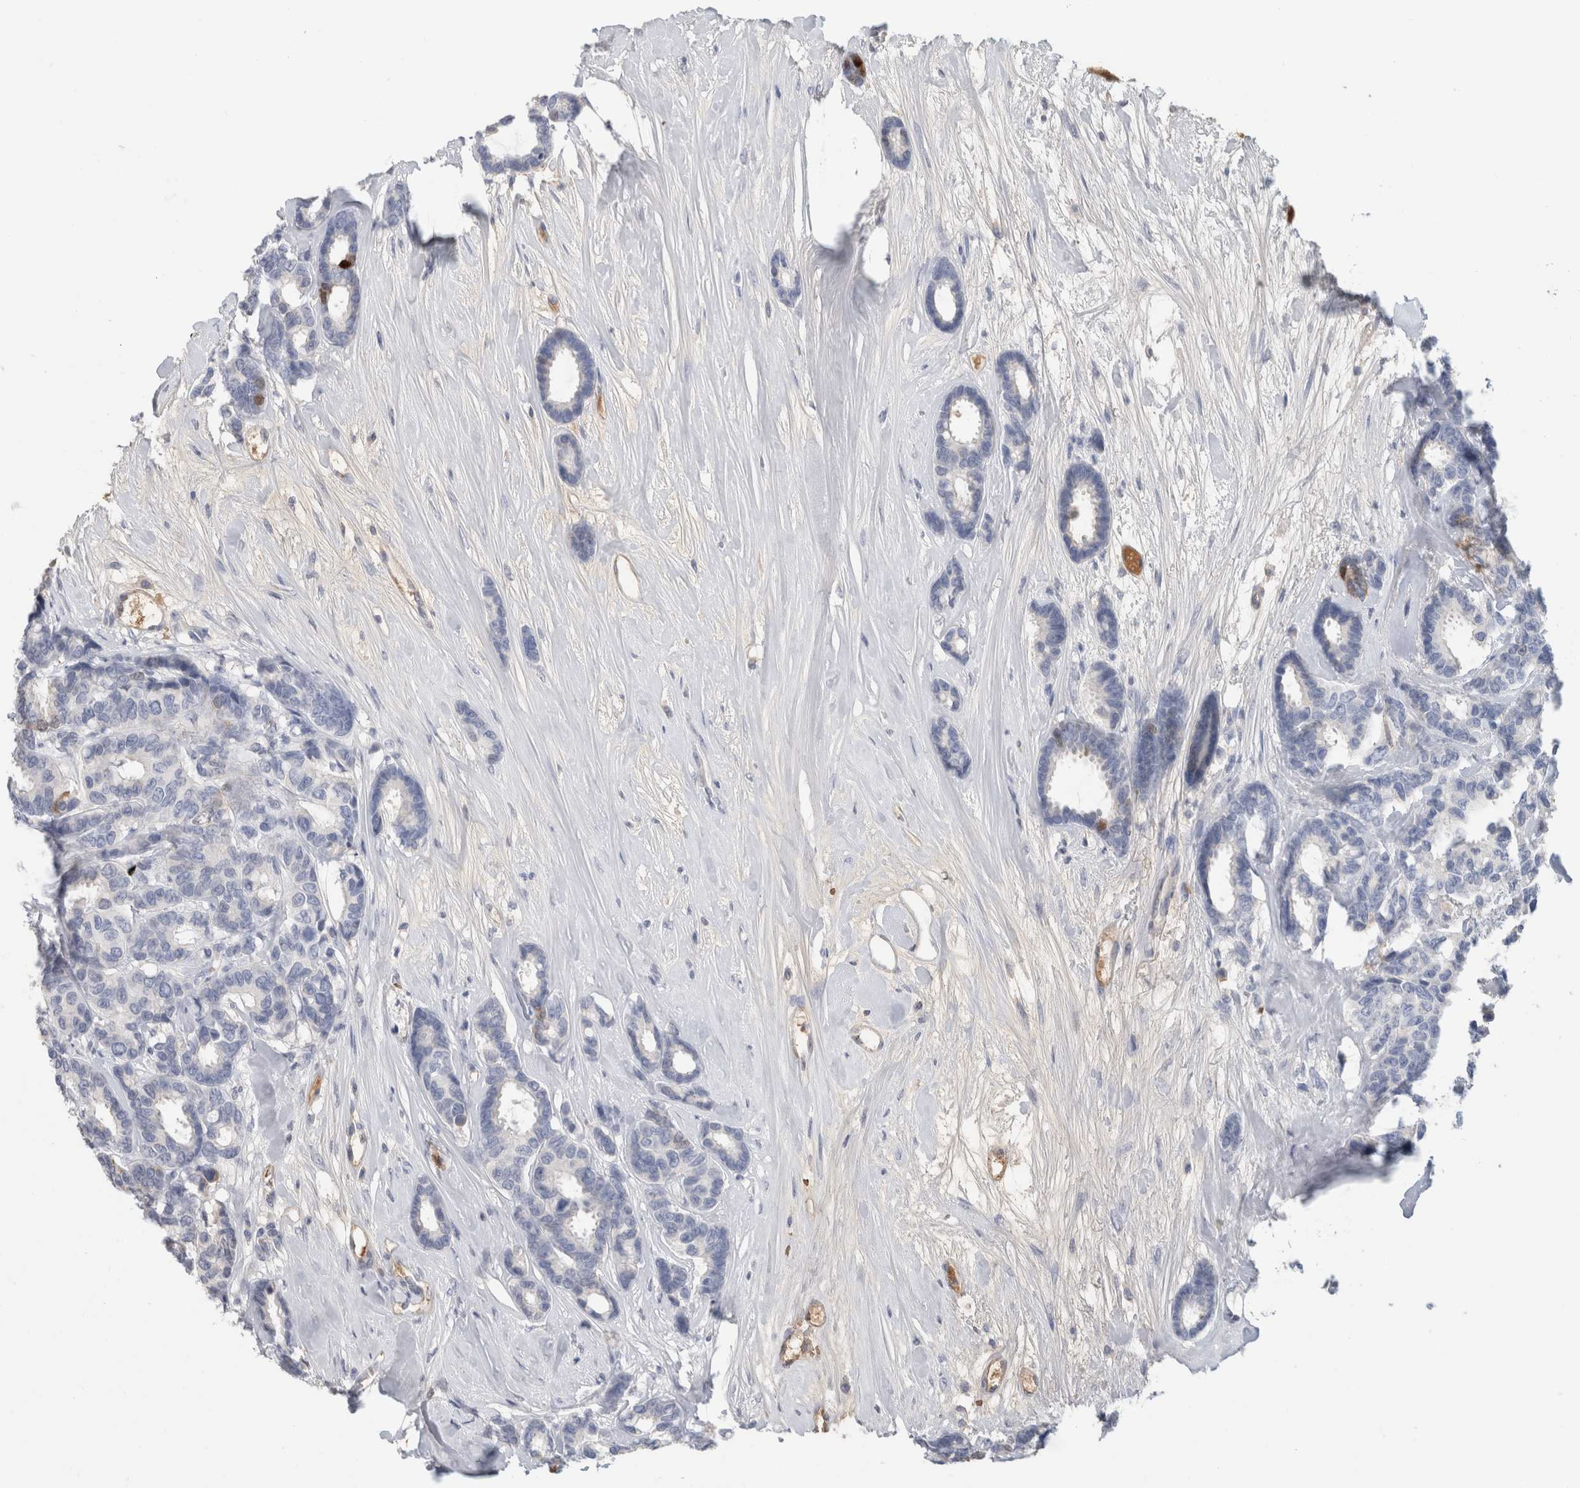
{"staining": {"intensity": "negative", "quantity": "none", "location": "none"}, "tissue": "breast cancer", "cell_type": "Tumor cells", "image_type": "cancer", "snomed": [{"axis": "morphology", "description": "Duct carcinoma"}, {"axis": "topography", "description": "Breast"}], "caption": "This image is of breast cancer (infiltrating ductal carcinoma) stained with IHC to label a protein in brown with the nuclei are counter-stained blue. There is no positivity in tumor cells.", "gene": "CA1", "patient": {"sex": "female", "age": 87}}